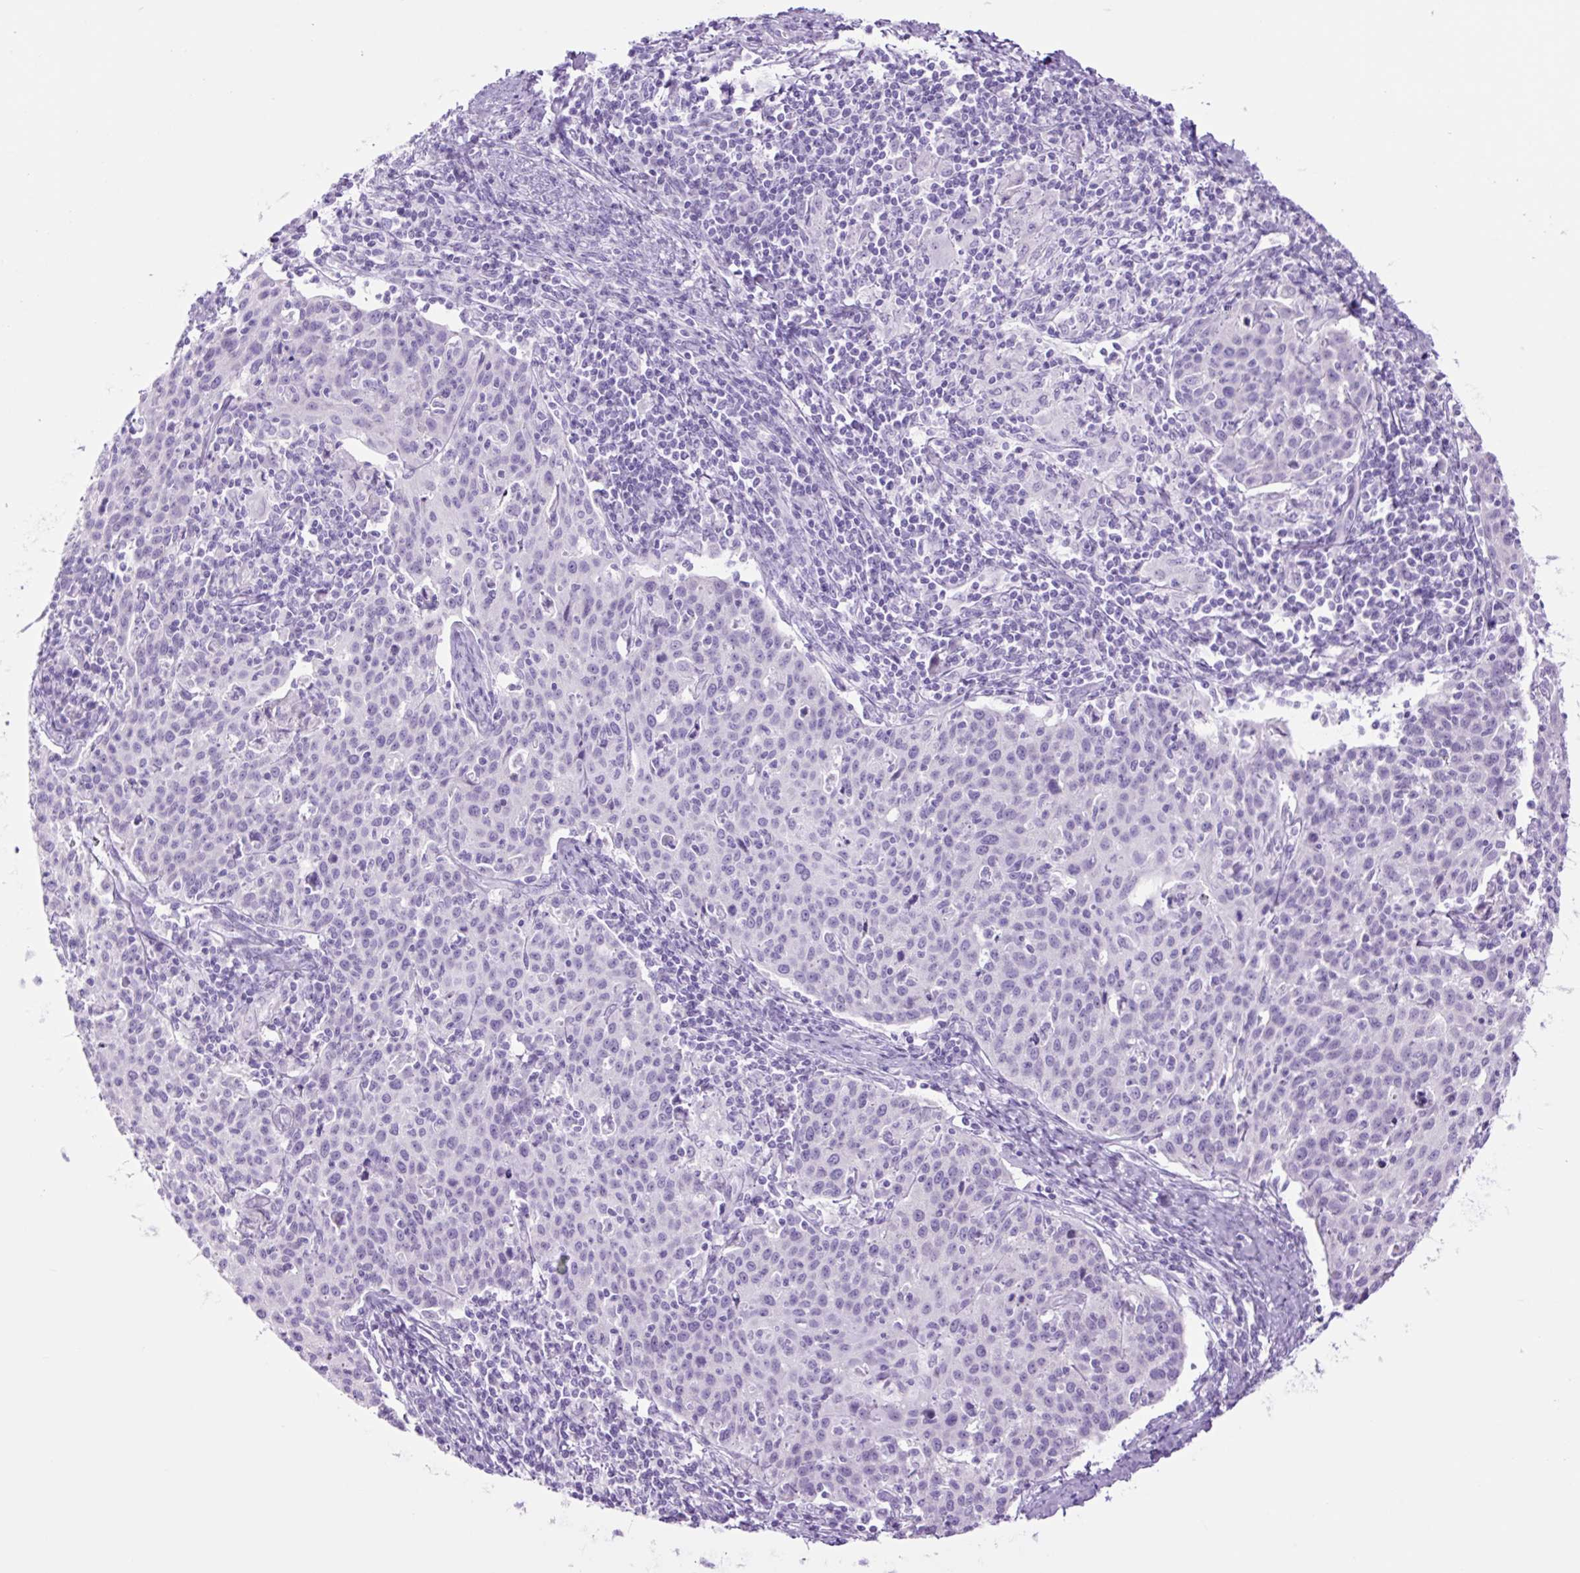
{"staining": {"intensity": "negative", "quantity": "none", "location": "none"}, "tissue": "cervical cancer", "cell_type": "Tumor cells", "image_type": "cancer", "snomed": [{"axis": "morphology", "description": "Squamous cell carcinoma, NOS"}, {"axis": "topography", "description": "Cervix"}], "caption": "This is an immunohistochemistry photomicrograph of human cervical cancer. There is no staining in tumor cells.", "gene": "TFF2", "patient": {"sex": "female", "age": 38}}